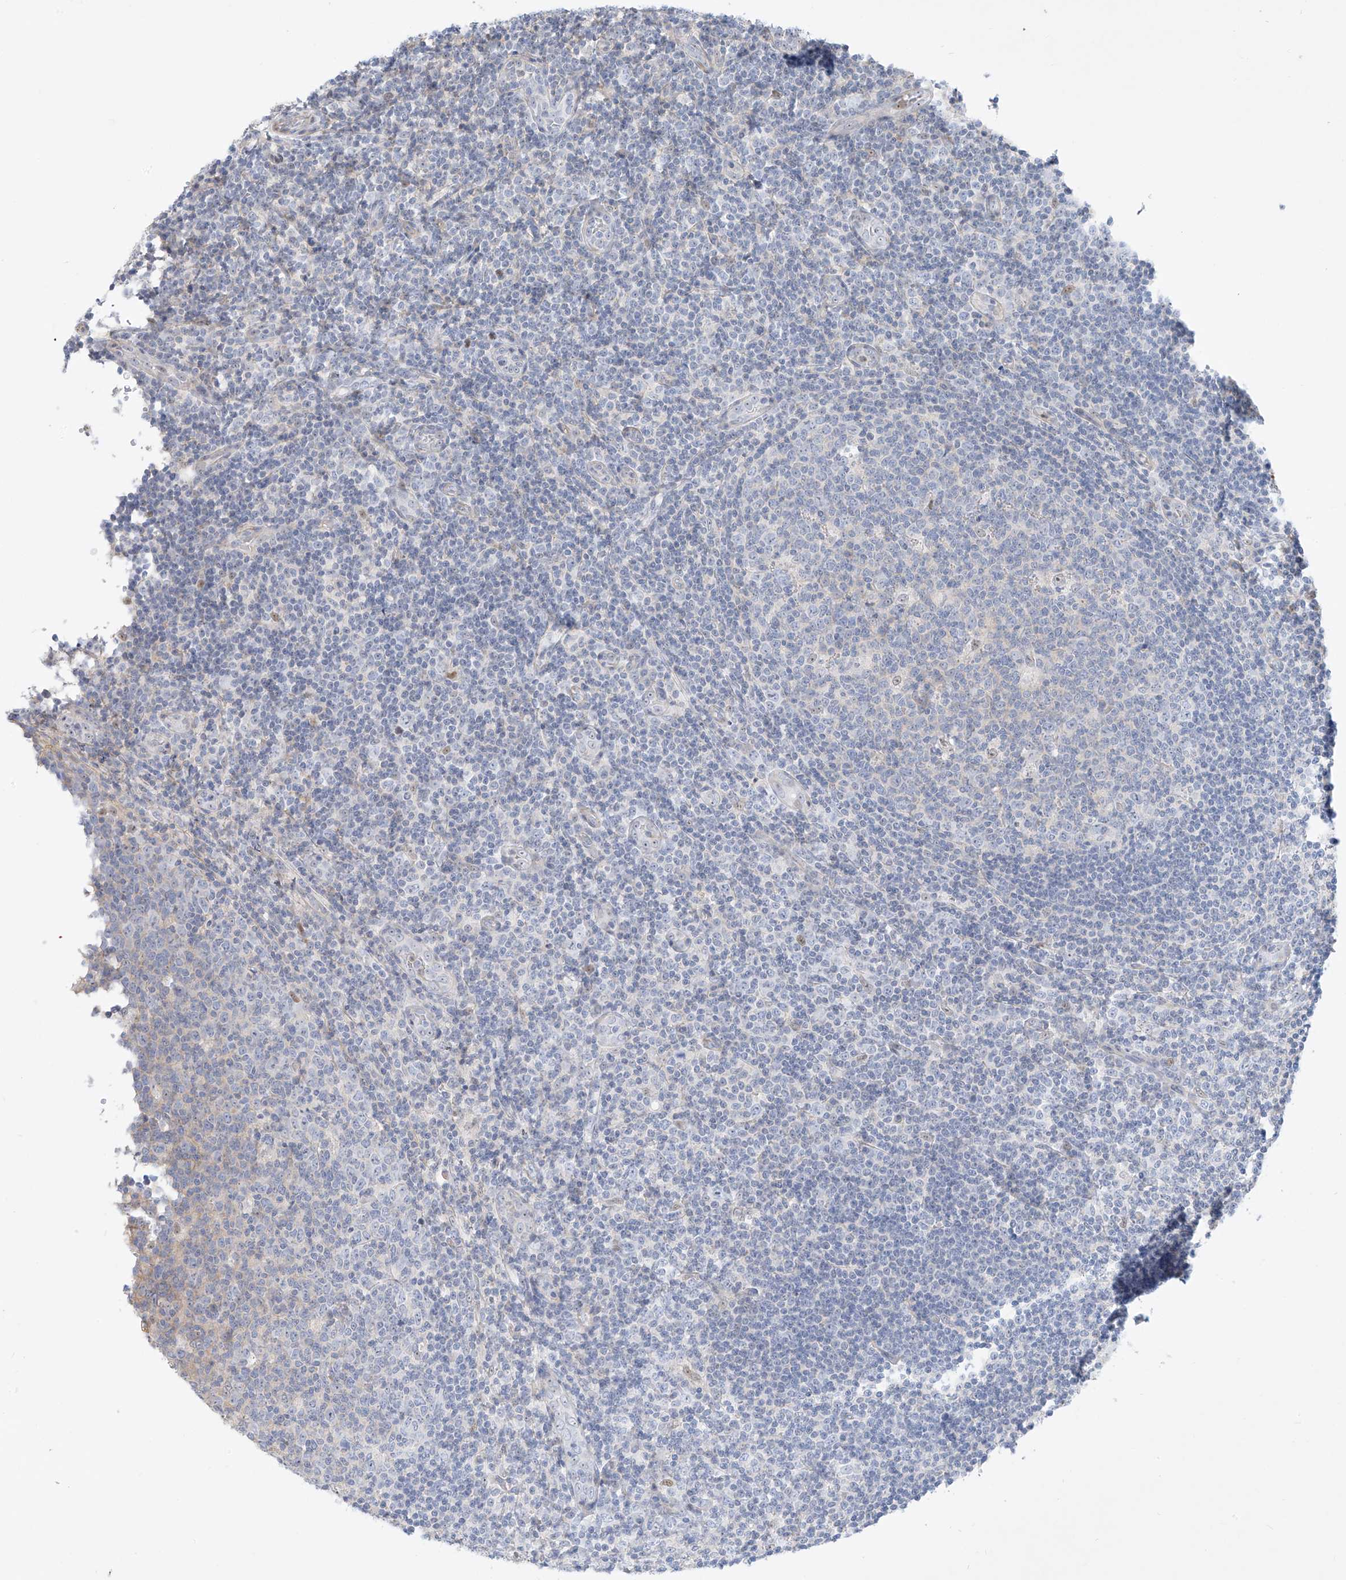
{"staining": {"intensity": "weak", "quantity": "<25%", "location": "nuclear"}, "tissue": "tonsil", "cell_type": "Germinal center cells", "image_type": "normal", "snomed": [{"axis": "morphology", "description": "Normal tissue, NOS"}, {"axis": "topography", "description": "Tonsil"}], "caption": "Germinal center cells show no significant positivity in unremarkable tonsil. Nuclei are stained in blue.", "gene": "SNU13", "patient": {"sex": "female", "age": 19}}